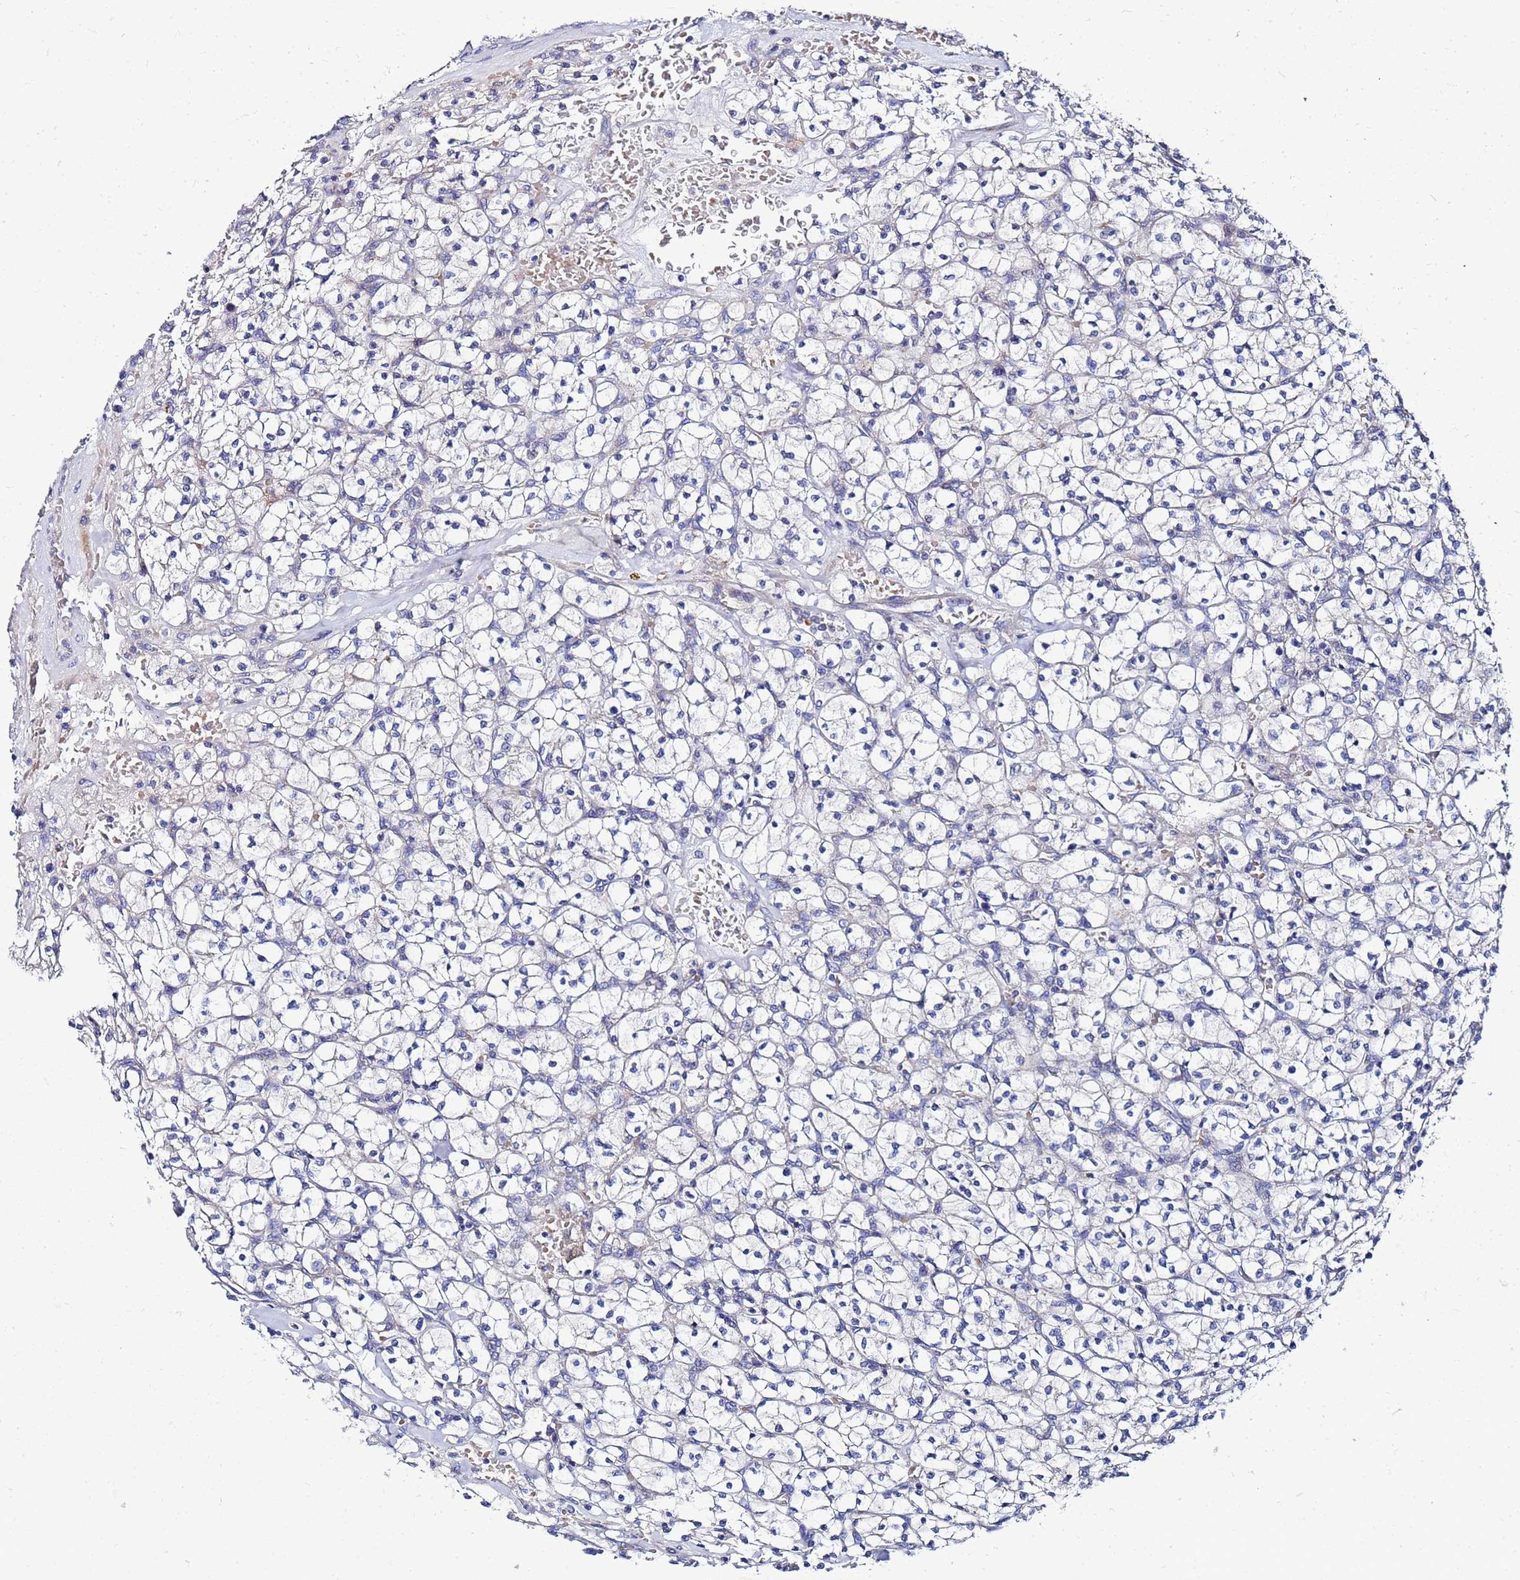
{"staining": {"intensity": "negative", "quantity": "none", "location": "none"}, "tissue": "renal cancer", "cell_type": "Tumor cells", "image_type": "cancer", "snomed": [{"axis": "morphology", "description": "Adenocarcinoma, NOS"}, {"axis": "topography", "description": "Kidney"}], "caption": "The micrograph displays no significant expression in tumor cells of renal cancer.", "gene": "FAHD2A", "patient": {"sex": "female", "age": 64}}